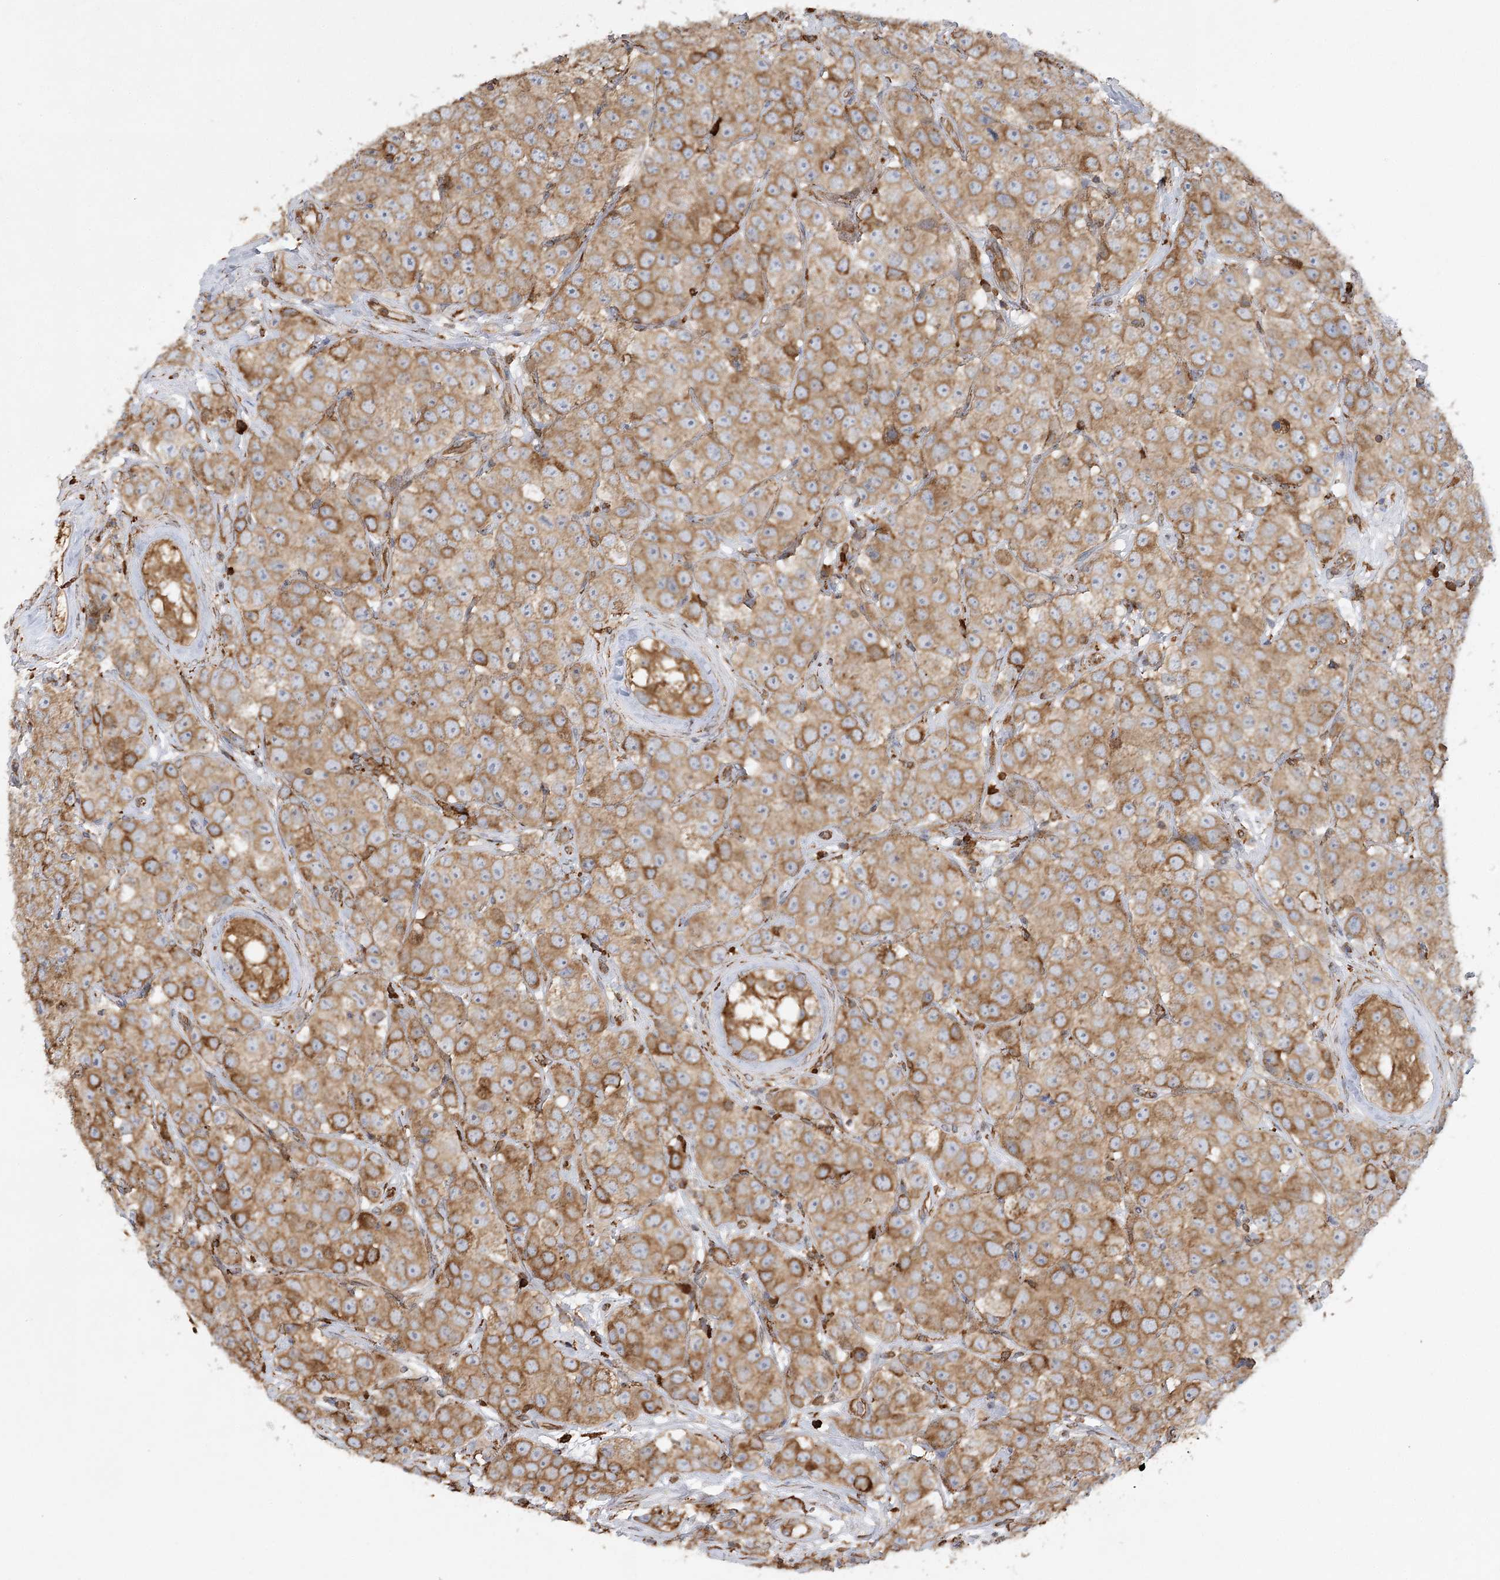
{"staining": {"intensity": "moderate", "quantity": ">75%", "location": "cytoplasmic/membranous"}, "tissue": "testis cancer", "cell_type": "Tumor cells", "image_type": "cancer", "snomed": [{"axis": "morphology", "description": "Seminoma, NOS"}, {"axis": "topography", "description": "Testis"}], "caption": "Tumor cells demonstrate moderate cytoplasmic/membranous positivity in approximately >75% of cells in testis cancer (seminoma). Ihc stains the protein in brown and the nuclei are stained blue.", "gene": "ACAP2", "patient": {"sex": "male", "age": 28}}